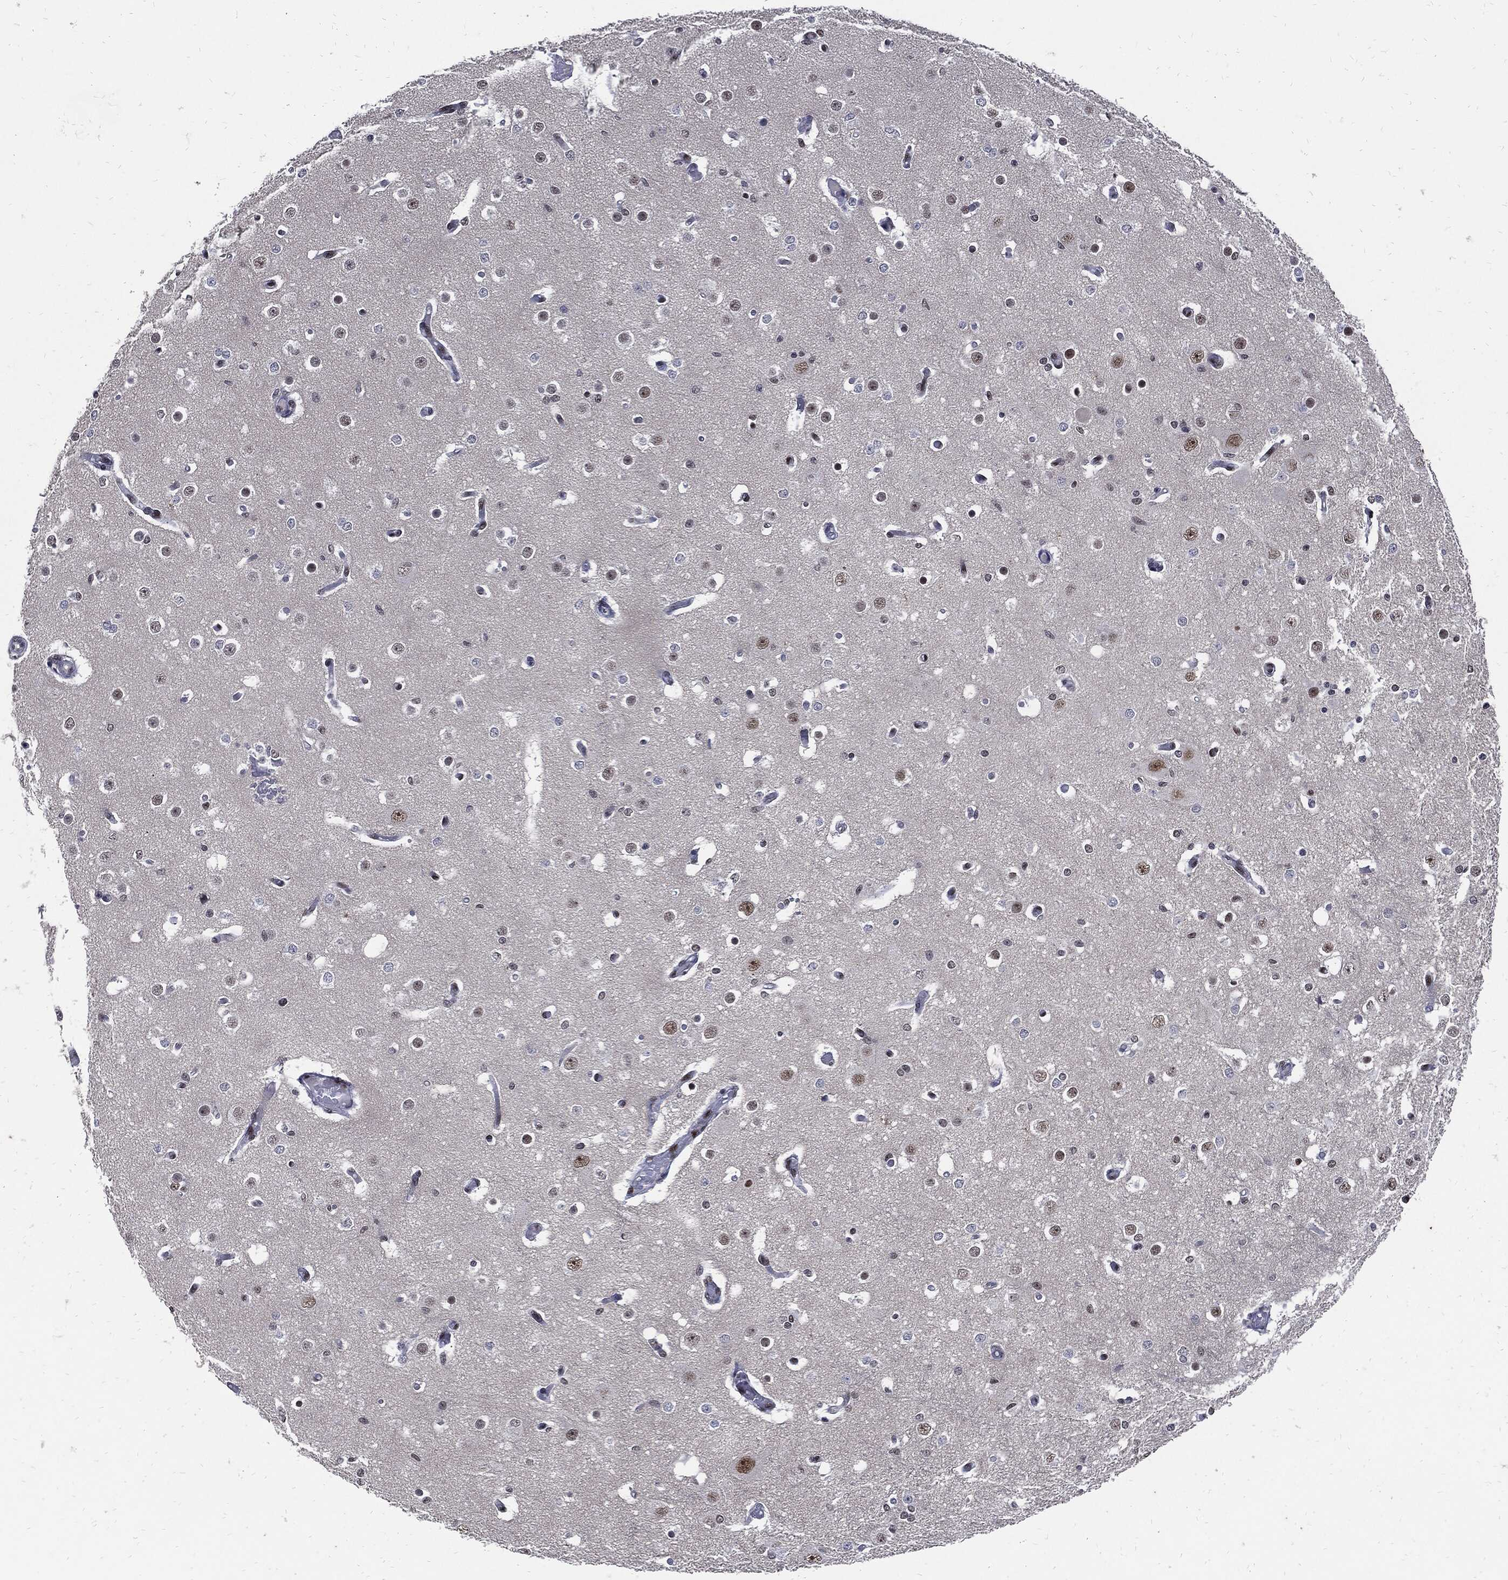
{"staining": {"intensity": "negative", "quantity": "none", "location": "none"}, "tissue": "cerebral cortex", "cell_type": "Endothelial cells", "image_type": "normal", "snomed": [{"axis": "morphology", "description": "Normal tissue, NOS"}, {"axis": "morphology", "description": "Inflammation, NOS"}, {"axis": "topography", "description": "Cerebral cortex"}], "caption": "This is an immunohistochemistry micrograph of unremarkable human cerebral cortex. There is no expression in endothelial cells.", "gene": "NBN", "patient": {"sex": "male", "age": 6}}